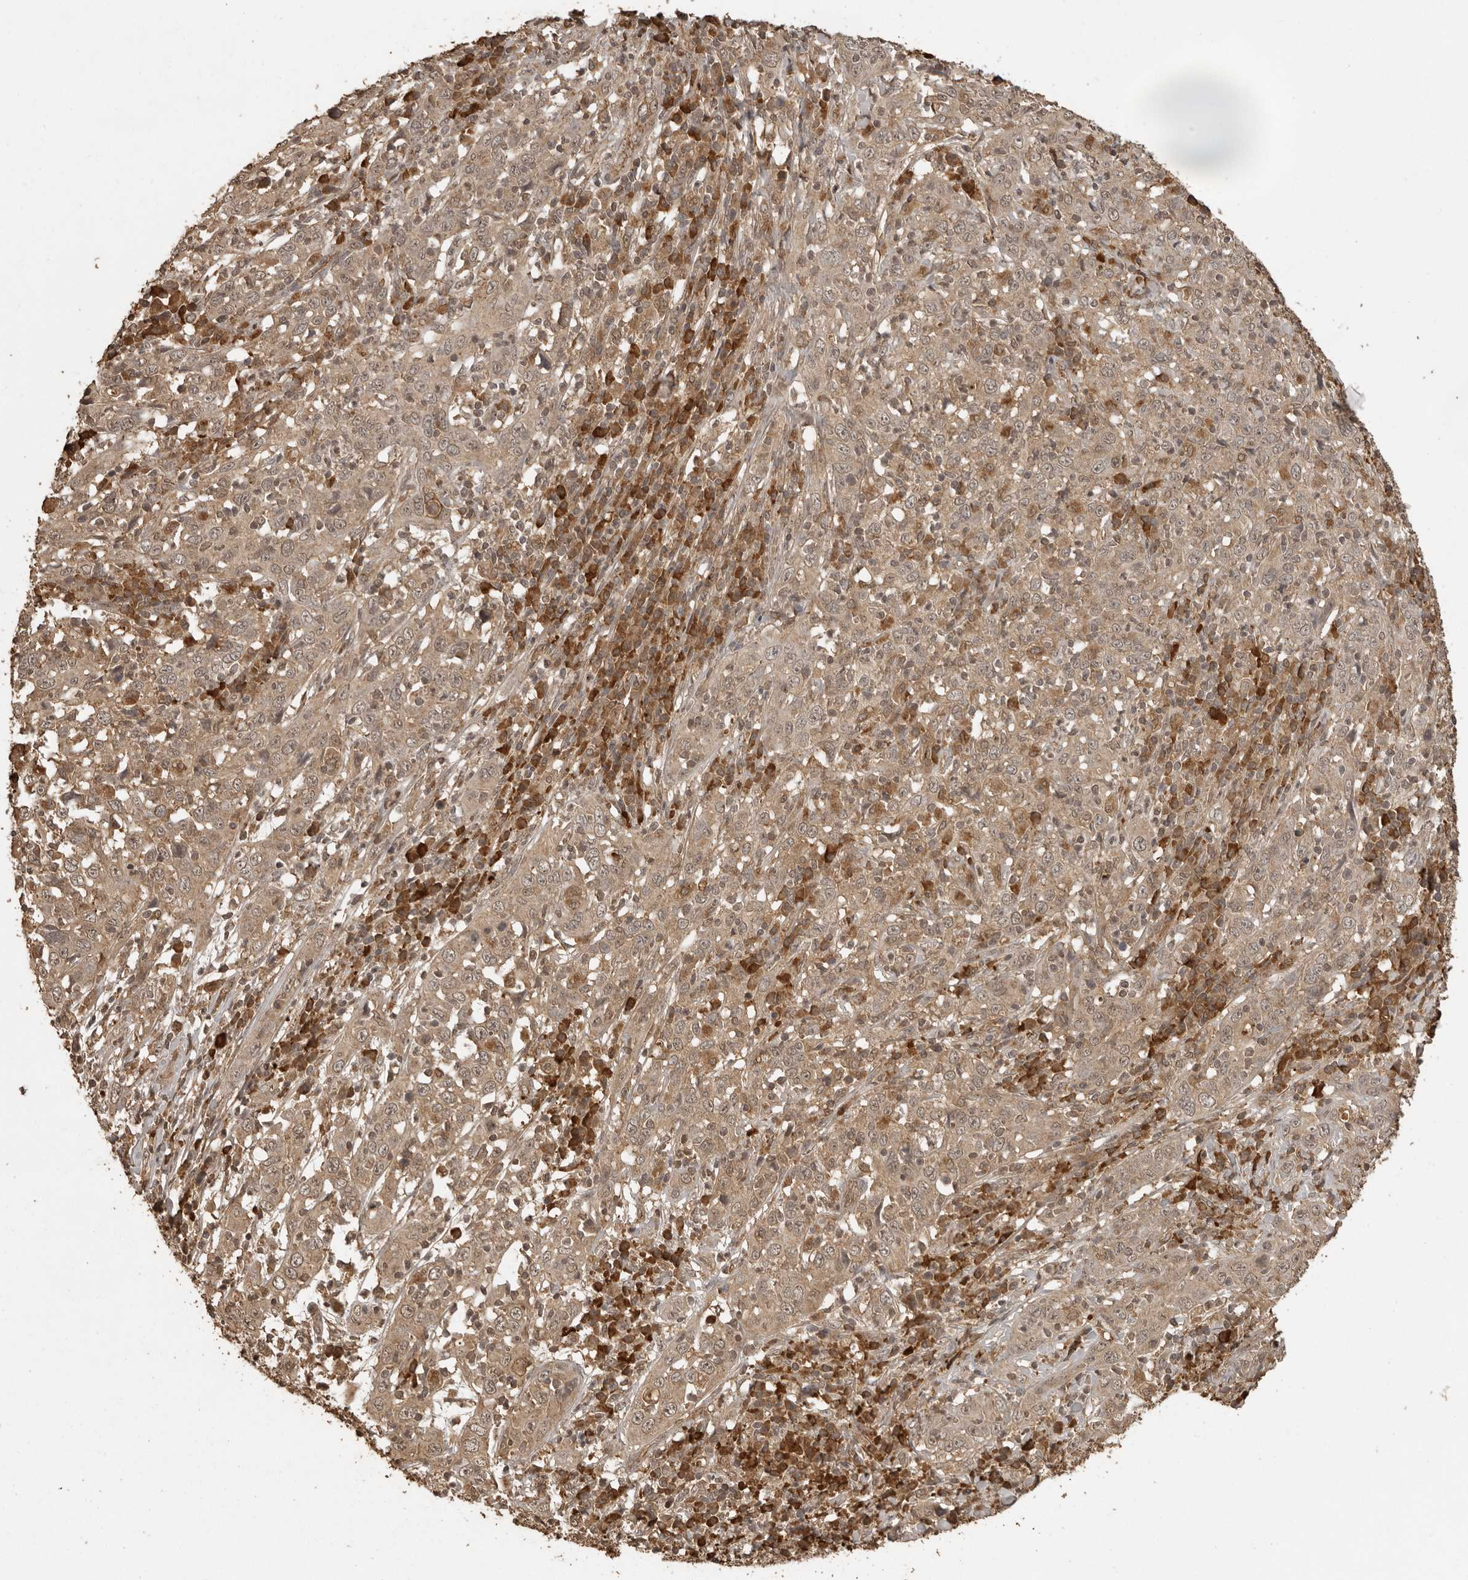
{"staining": {"intensity": "moderate", "quantity": ">75%", "location": "cytoplasmic/membranous"}, "tissue": "cervical cancer", "cell_type": "Tumor cells", "image_type": "cancer", "snomed": [{"axis": "morphology", "description": "Squamous cell carcinoma, NOS"}, {"axis": "topography", "description": "Cervix"}], "caption": "There is medium levels of moderate cytoplasmic/membranous positivity in tumor cells of squamous cell carcinoma (cervical), as demonstrated by immunohistochemical staining (brown color).", "gene": "CTF1", "patient": {"sex": "female", "age": 46}}